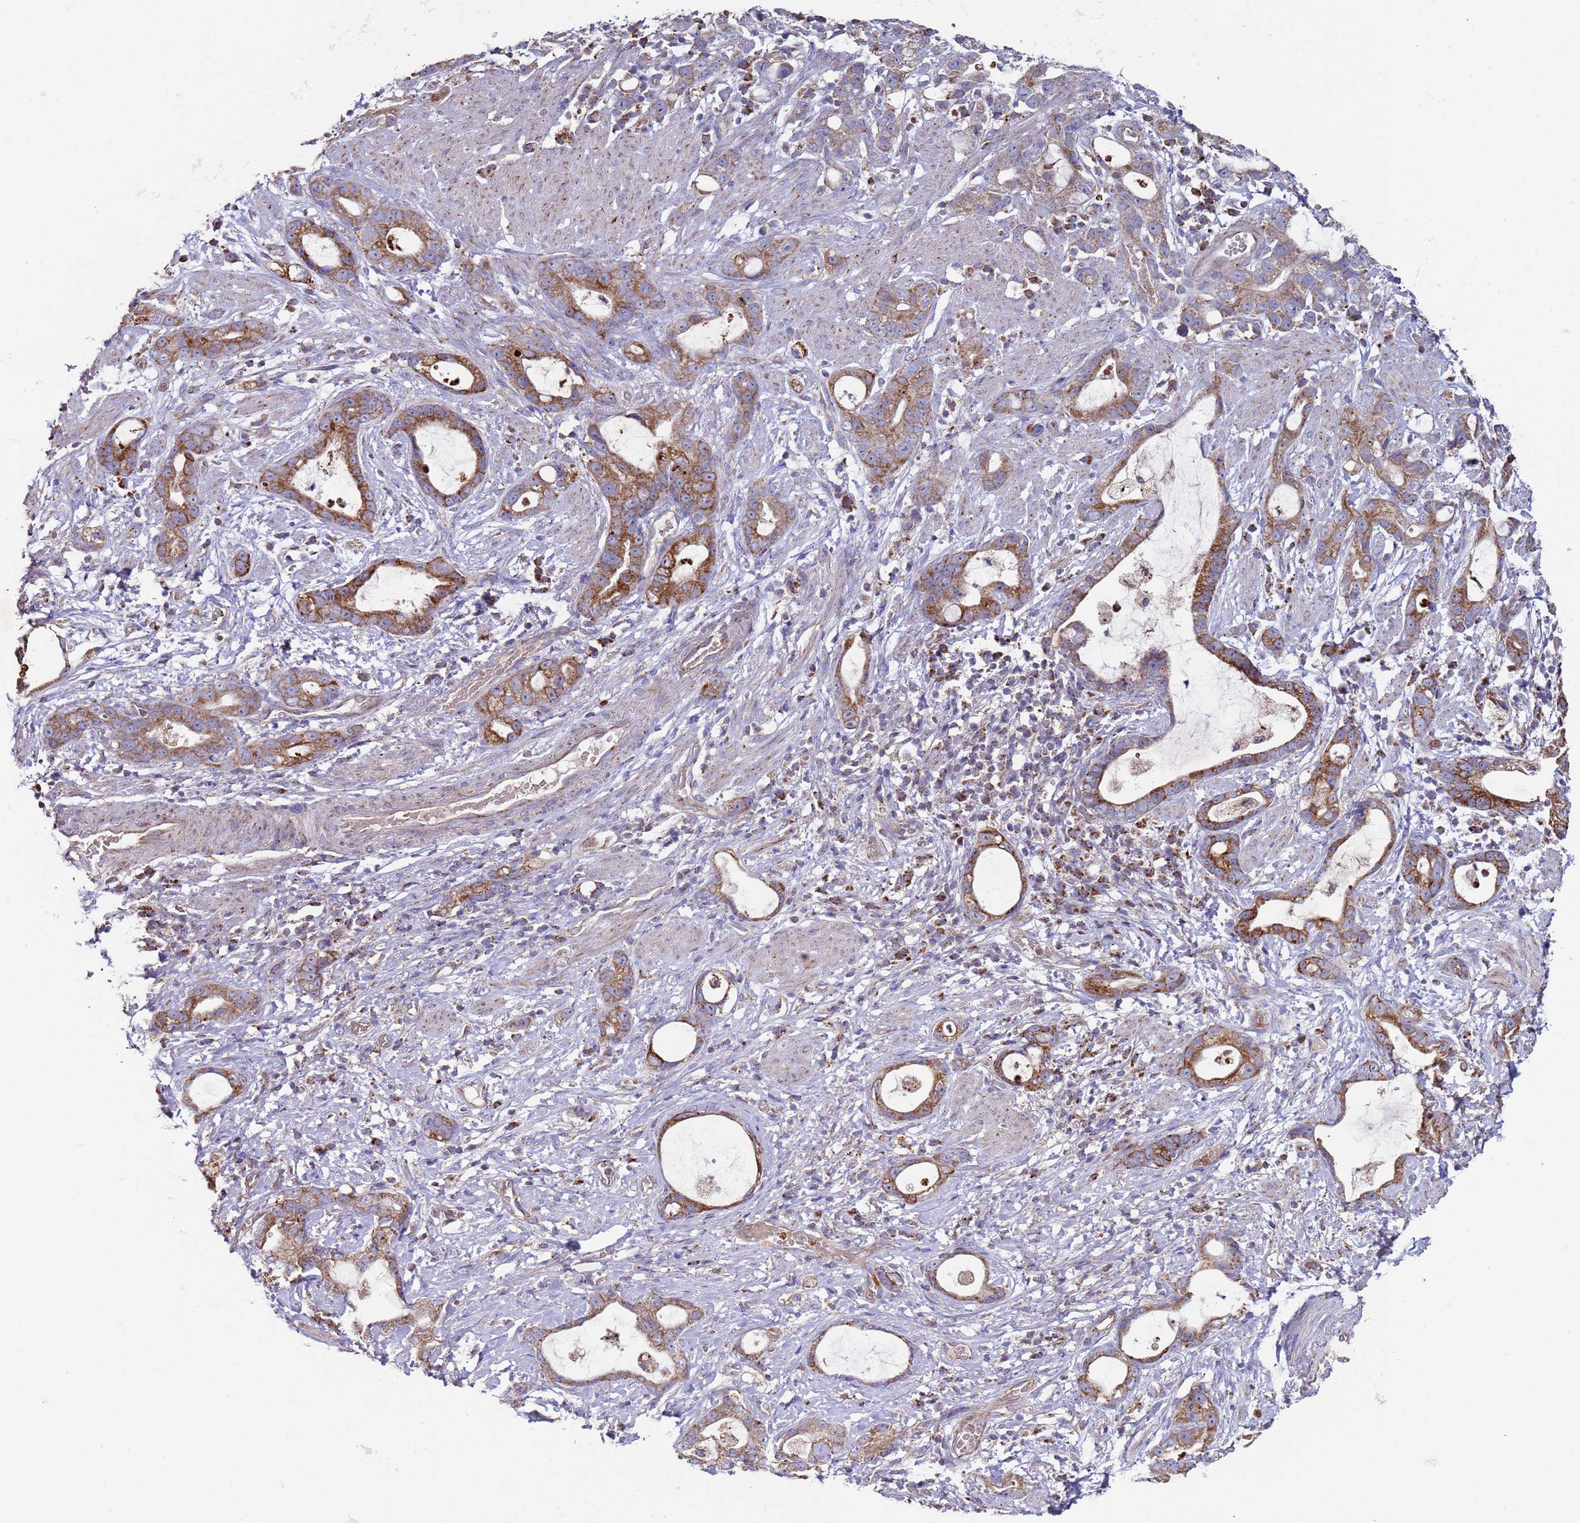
{"staining": {"intensity": "moderate", "quantity": ">75%", "location": "cytoplasmic/membranous"}, "tissue": "stomach cancer", "cell_type": "Tumor cells", "image_type": "cancer", "snomed": [{"axis": "morphology", "description": "Adenocarcinoma, NOS"}, {"axis": "topography", "description": "Stomach"}], "caption": "Tumor cells reveal moderate cytoplasmic/membranous staining in approximately >75% of cells in stomach cancer.", "gene": "FBXO33", "patient": {"sex": "male", "age": 55}}